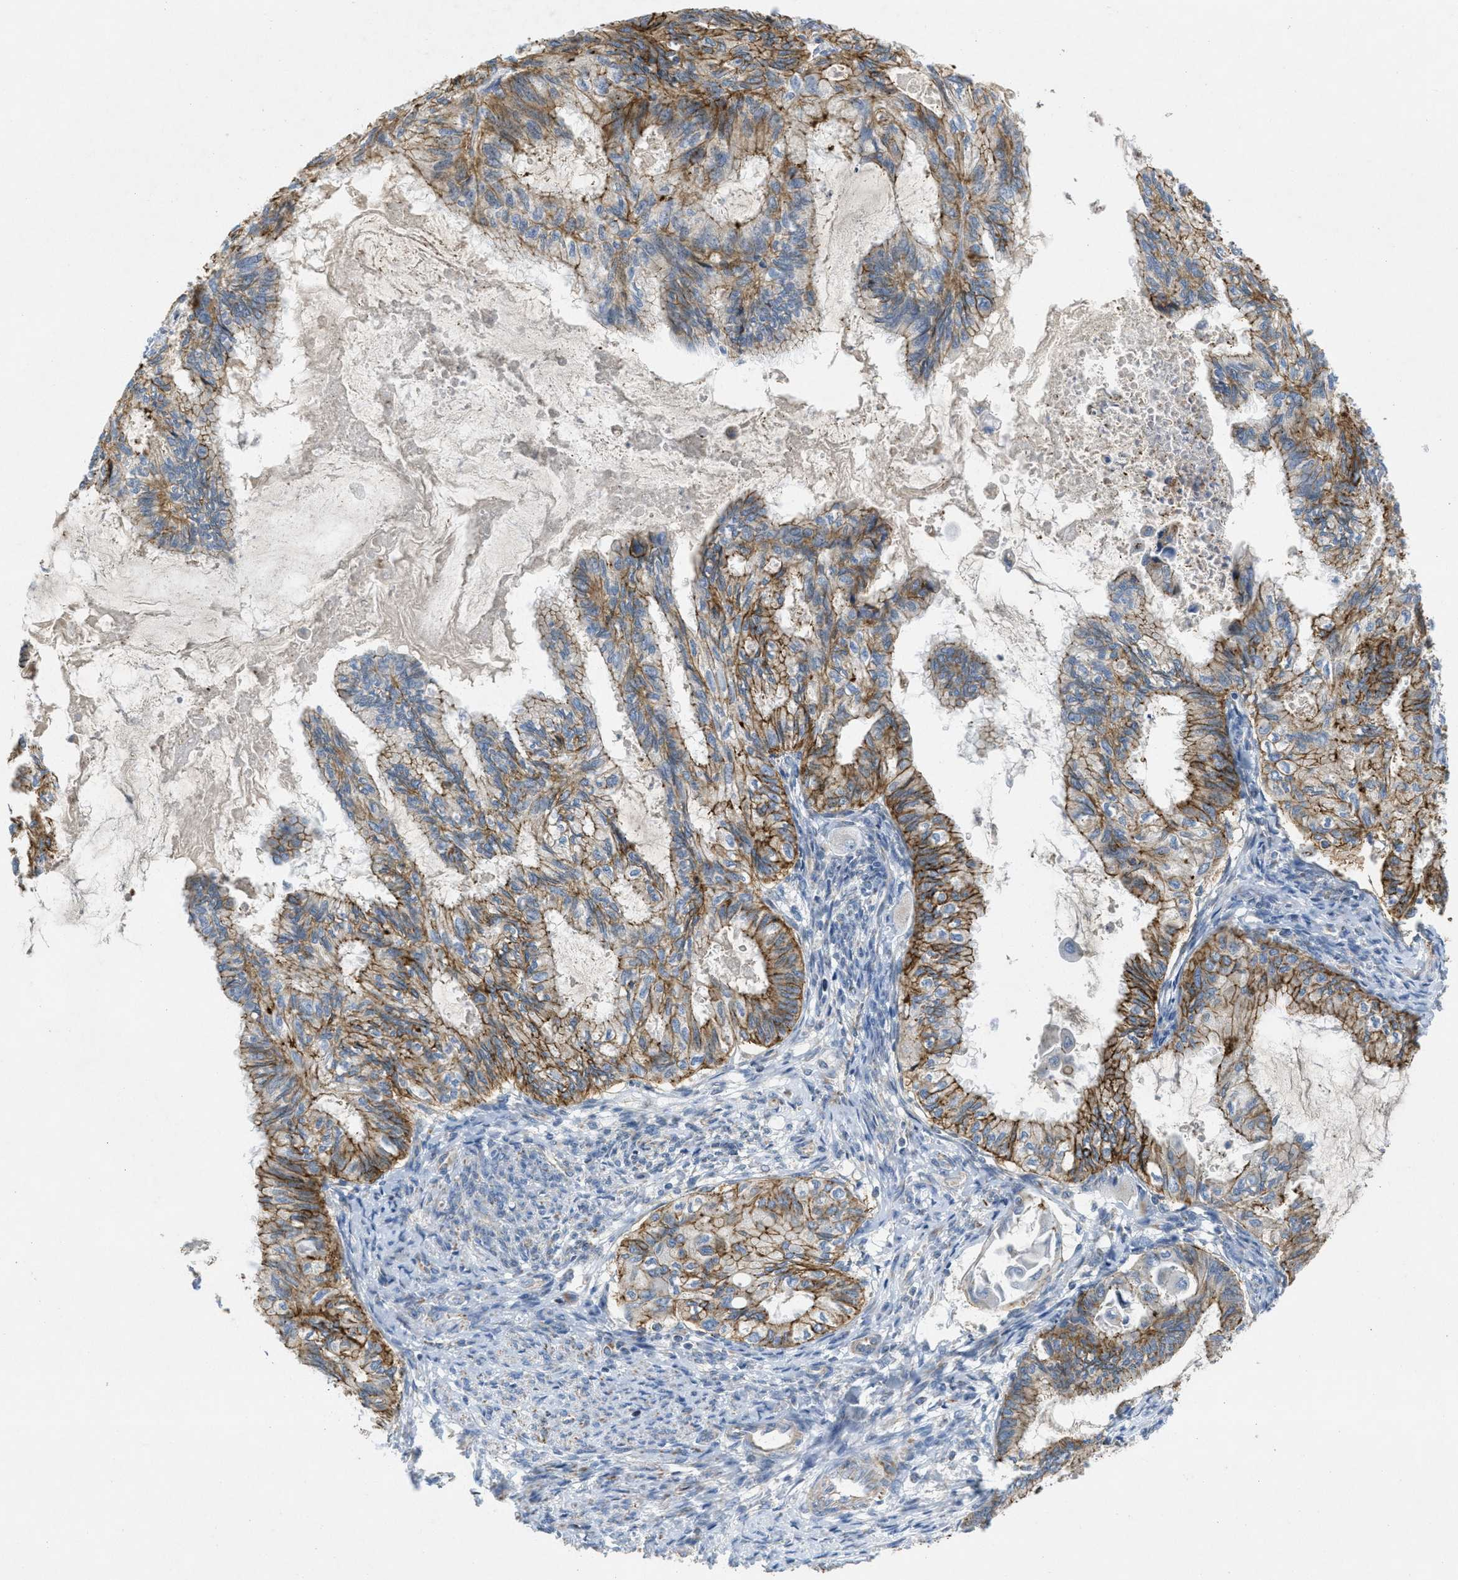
{"staining": {"intensity": "strong", "quantity": ">75%", "location": "cytoplasmic/membranous"}, "tissue": "cervical cancer", "cell_type": "Tumor cells", "image_type": "cancer", "snomed": [{"axis": "morphology", "description": "Normal tissue, NOS"}, {"axis": "morphology", "description": "Adenocarcinoma, NOS"}, {"axis": "topography", "description": "Cervix"}, {"axis": "topography", "description": "Endometrium"}], "caption": "Protein expression analysis of cervical adenocarcinoma demonstrates strong cytoplasmic/membranous positivity in about >75% of tumor cells. The staining was performed using DAB (3,3'-diaminobenzidine) to visualize the protein expression in brown, while the nuclei were stained in blue with hematoxylin (Magnification: 20x).", "gene": "BTN3A1", "patient": {"sex": "female", "age": 86}}